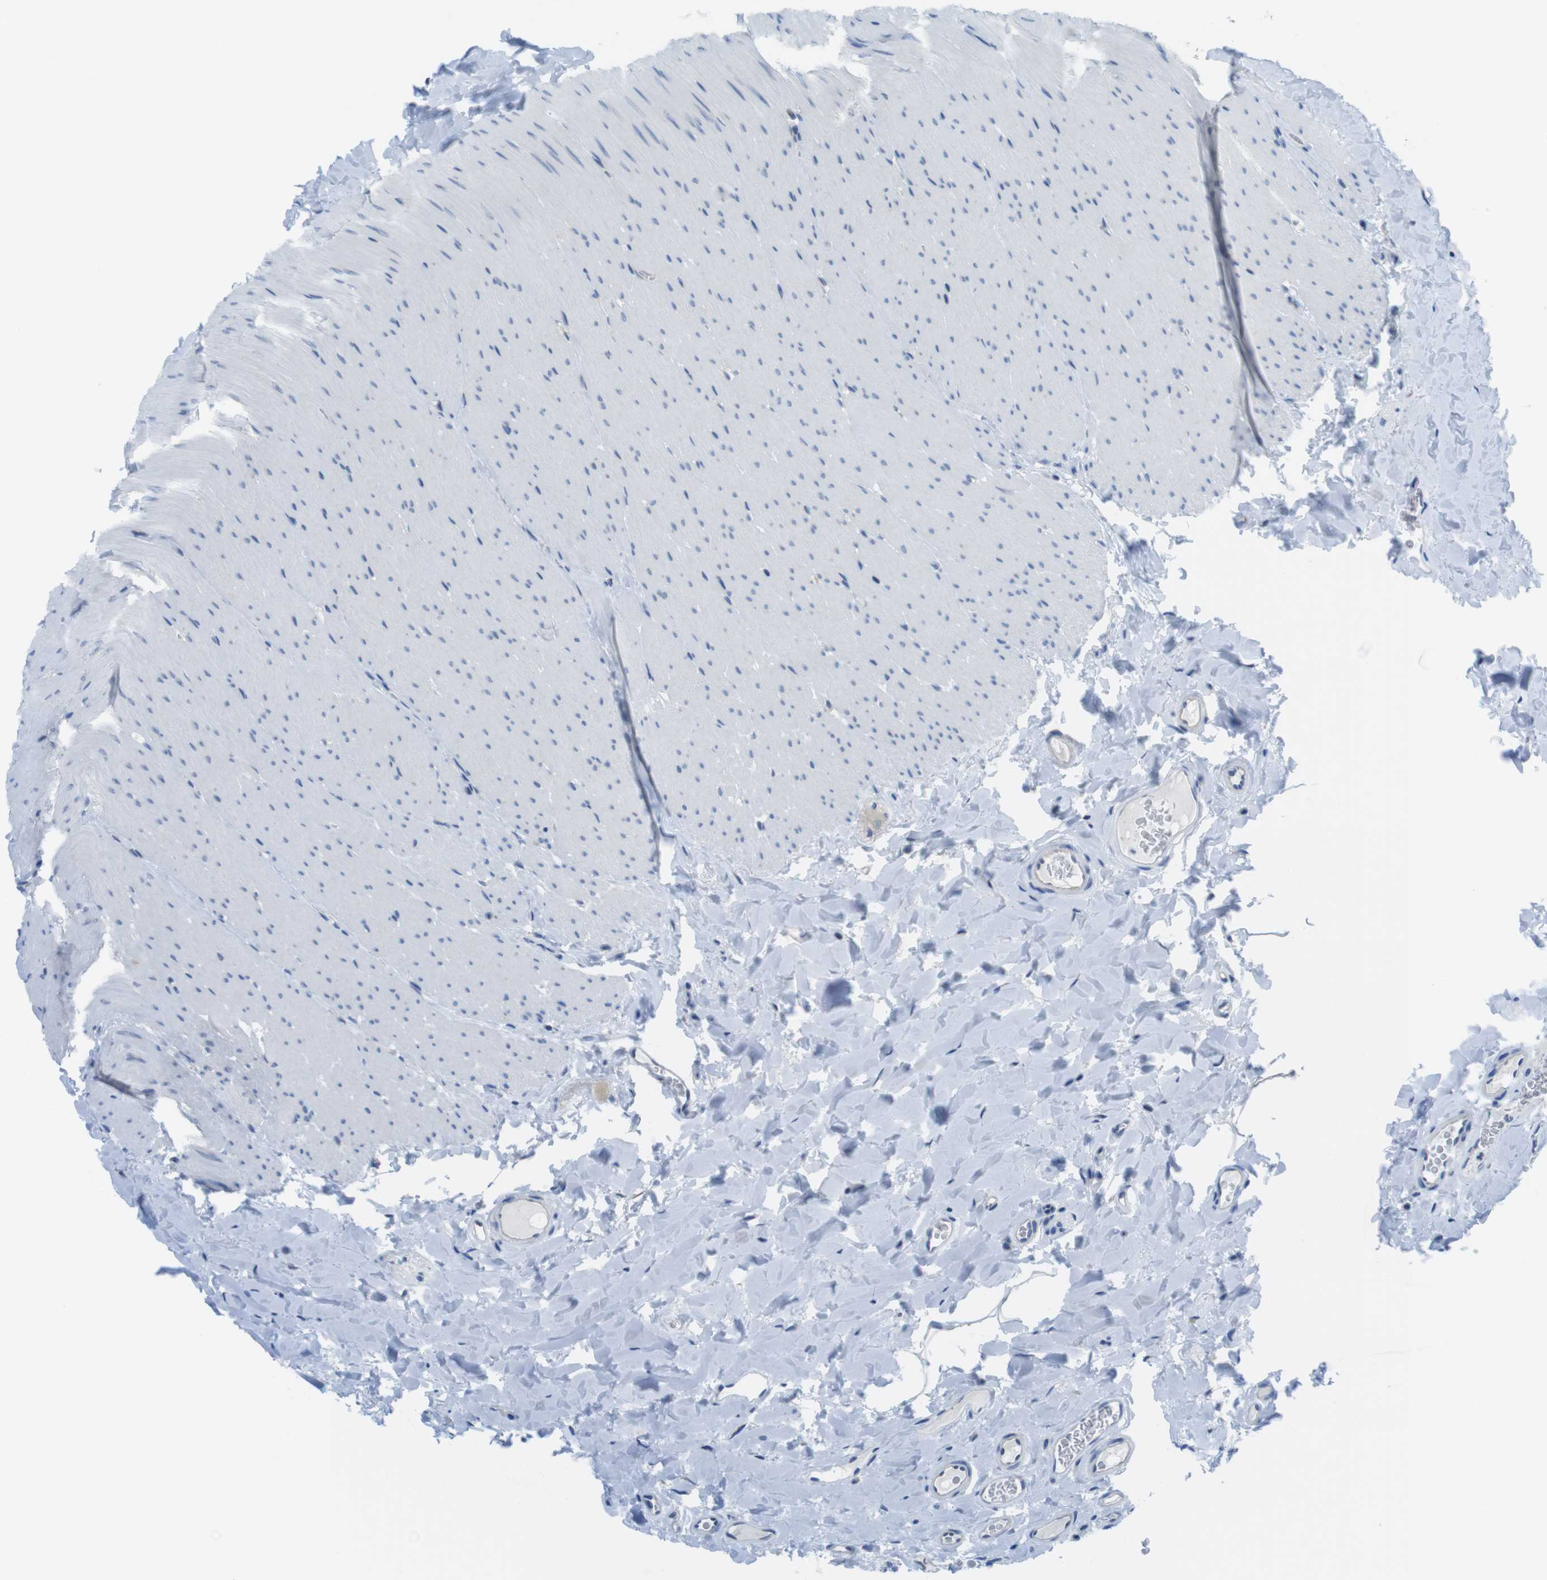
{"staining": {"intensity": "negative", "quantity": "none", "location": "none"}, "tissue": "colon", "cell_type": "Endothelial cells", "image_type": "normal", "snomed": [{"axis": "morphology", "description": "Normal tissue, NOS"}, {"axis": "topography", "description": "Colon"}], "caption": "The immunohistochemistry photomicrograph has no significant expression in endothelial cells of colon.", "gene": "CLPTM1L", "patient": {"sex": "female", "age": 55}}